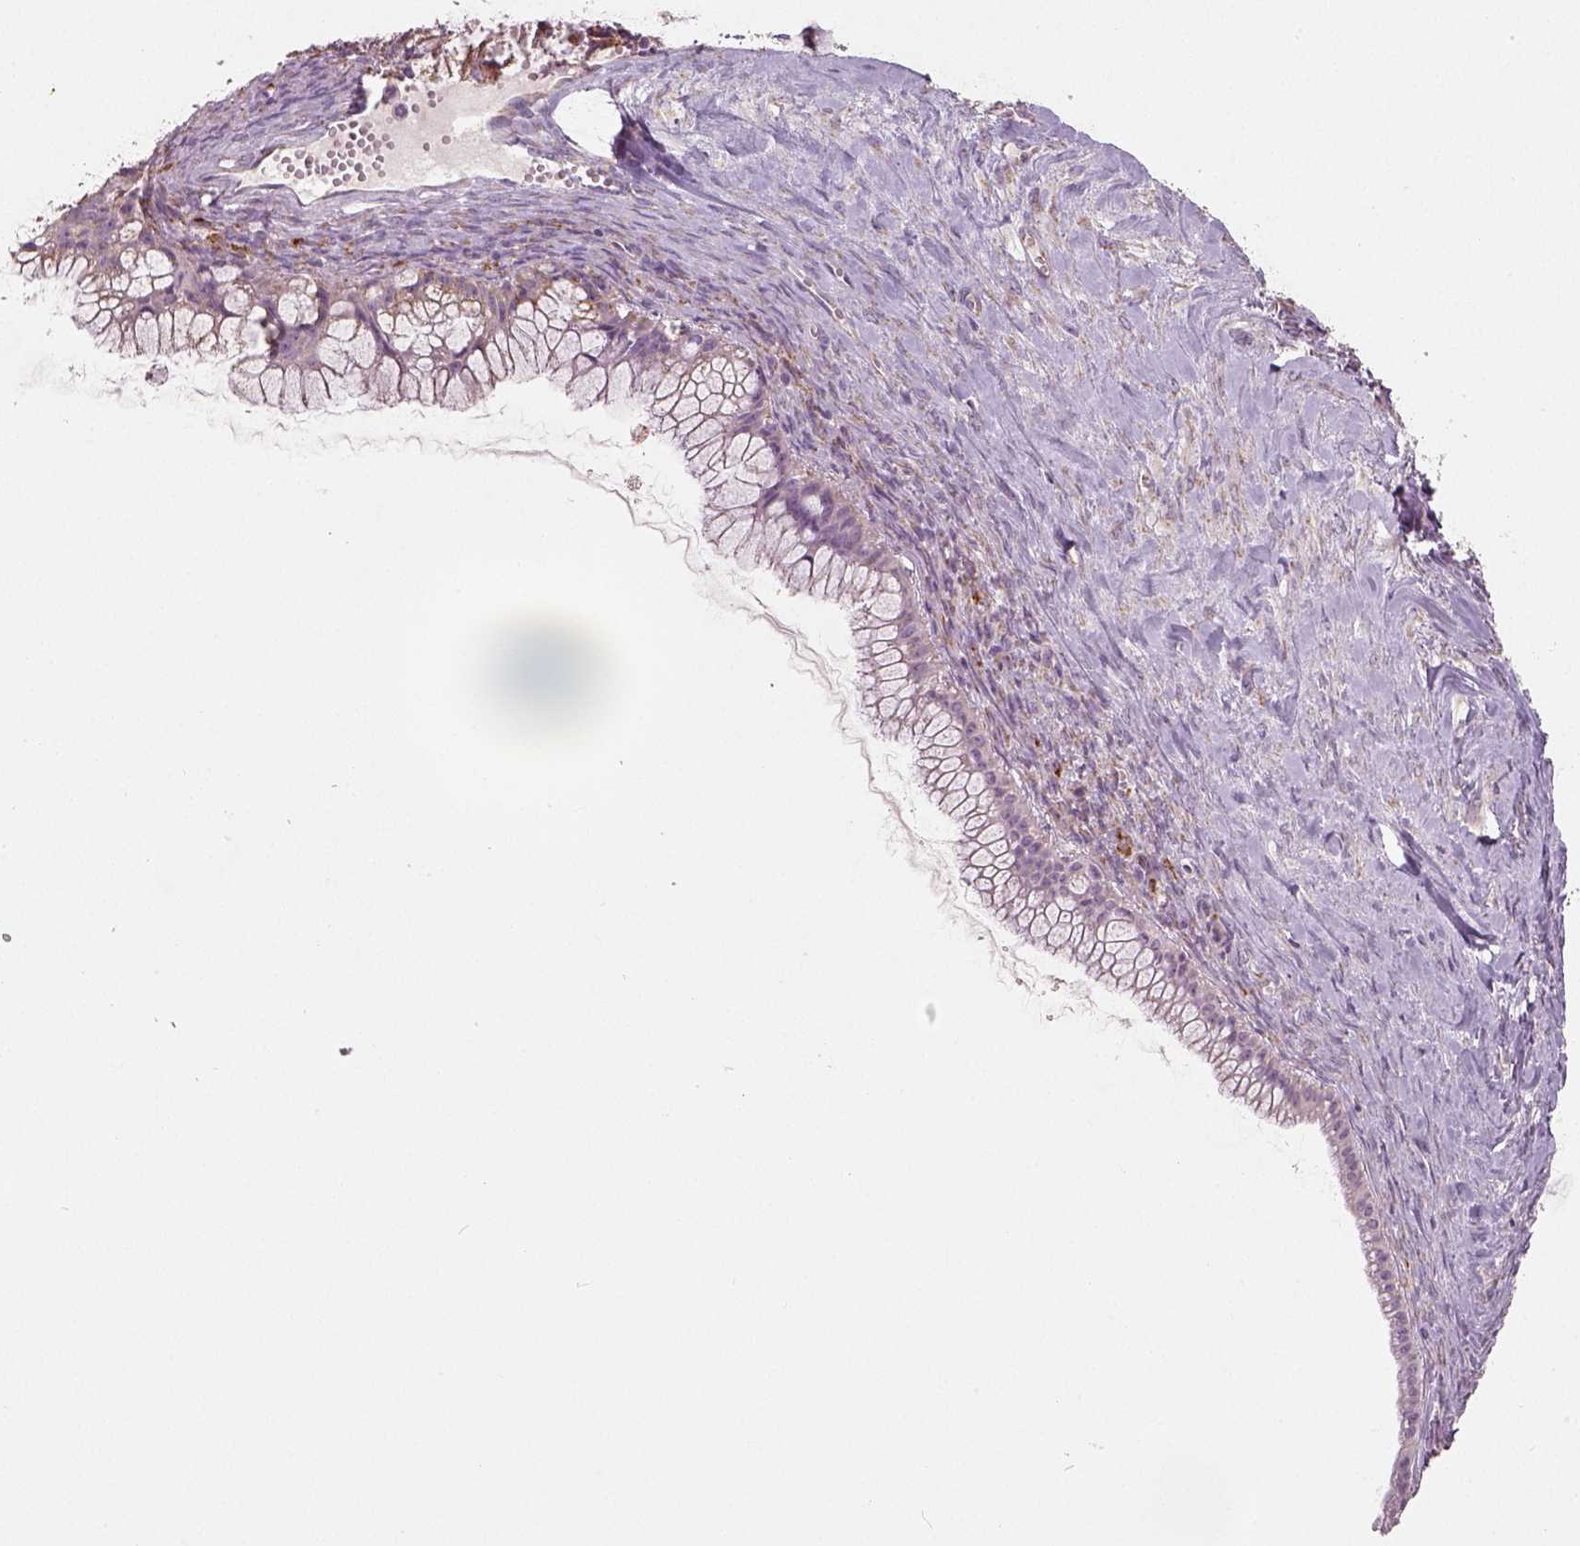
{"staining": {"intensity": "moderate", "quantity": "<25%", "location": "cytoplasmic/membranous"}, "tissue": "ovarian cancer", "cell_type": "Tumor cells", "image_type": "cancer", "snomed": [{"axis": "morphology", "description": "Cystadenocarcinoma, mucinous, NOS"}, {"axis": "topography", "description": "Ovary"}], "caption": "A high-resolution micrograph shows immunohistochemistry staining of ovarian cancer (mucinous cystadenocarcinoma), which displays moderate cytoplasmic/membranous positivity in about <25% of tumor cells.", "gene": "PGAM5", "patient": {"sex": "female", "age": 41}}